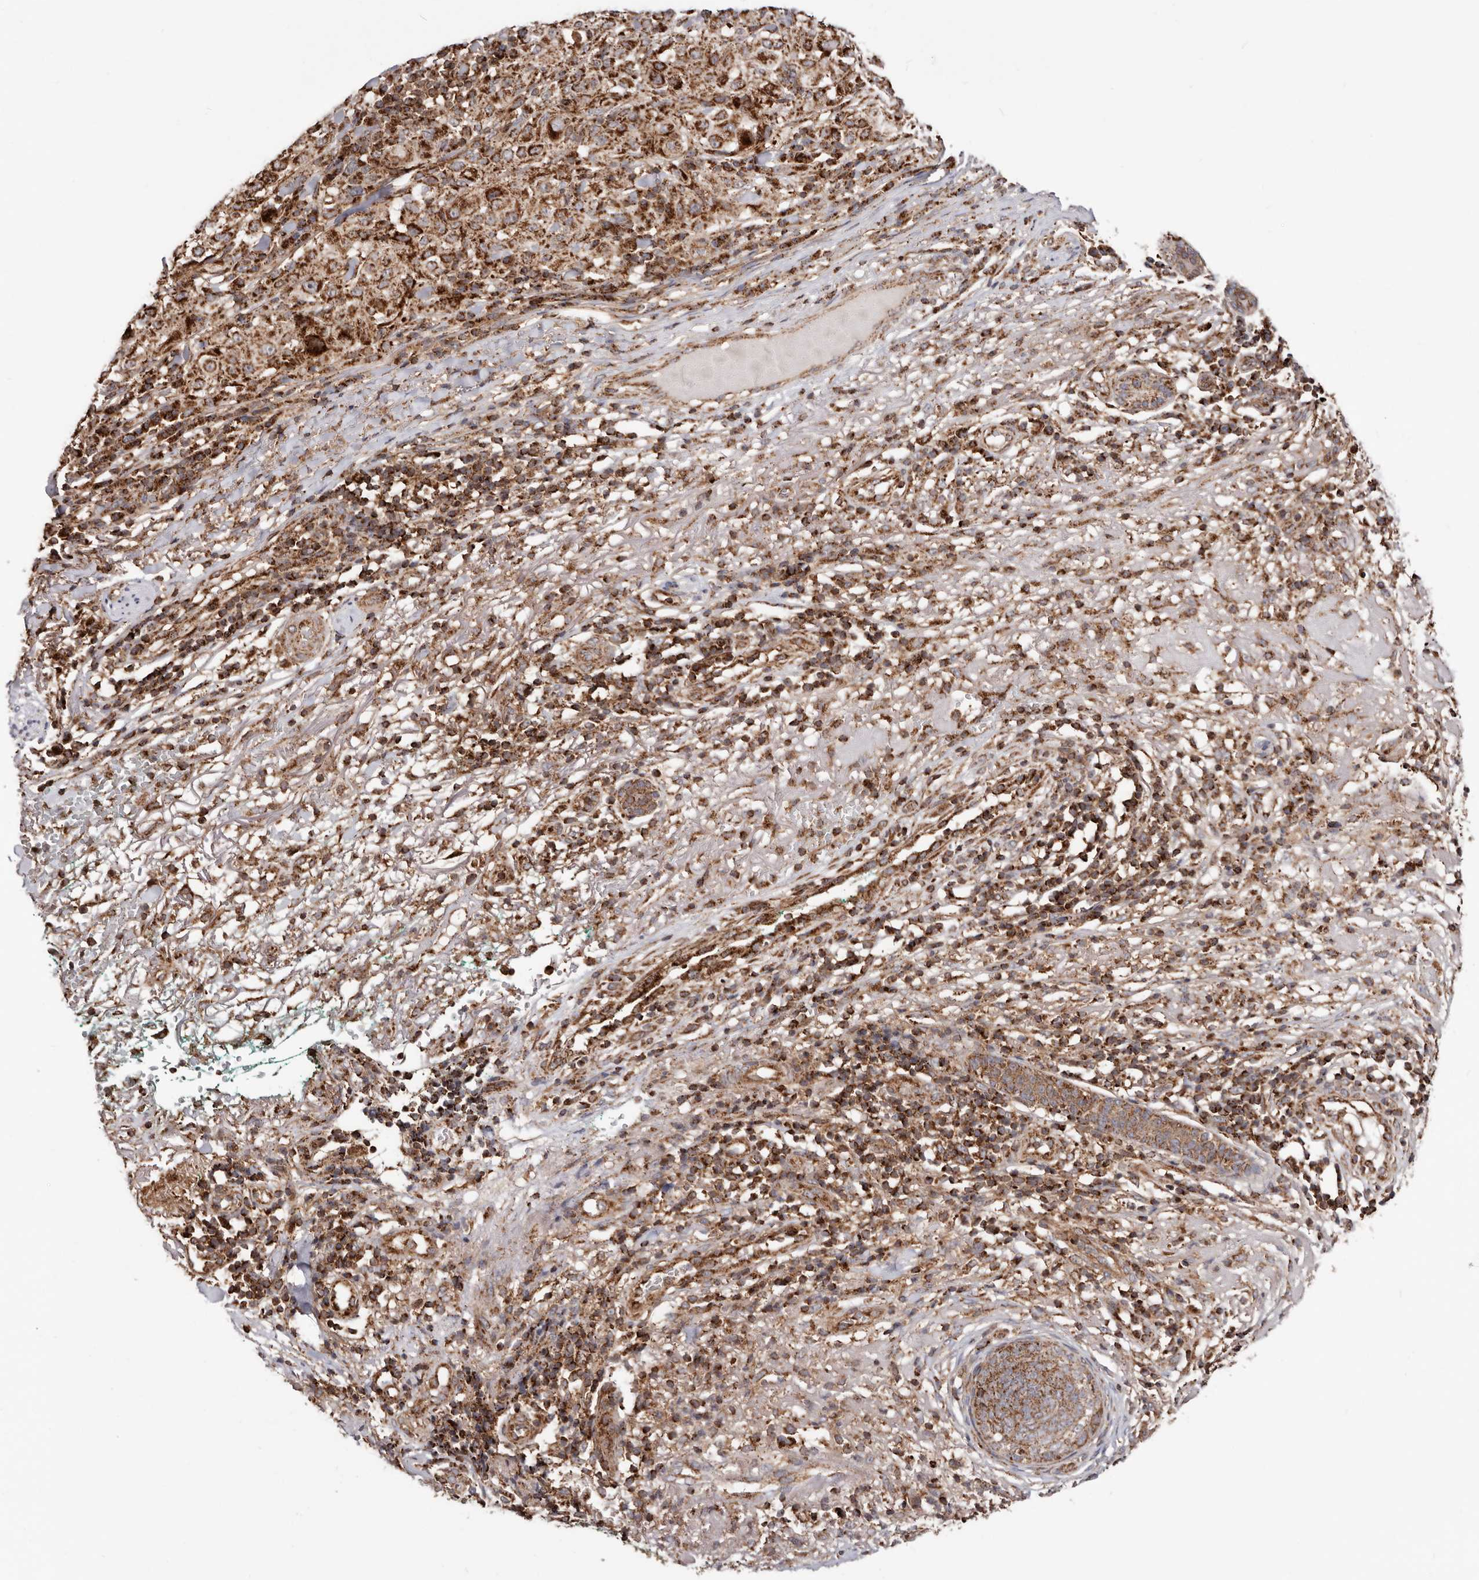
{"staining": {"intensity": "strong", "quantity": ">75%", "location": "cytoplasmic/membranous"}, "tissue": "melanoma", "cell_type": "Tumor cells", "image_type": "cancer", "snomed": [{"axis": "morphology", "description": "Necrosis, NOS"}, {"axis": "morphology", "description": "Malignant melanoma, NOS"}, {"axis": "topography", "description": "Skin"}], "caption": "Protein staining of malignant melanoma tissue shows strong cytoplasmic/membranous staining in approximately >75% of tumor cells. Ihc stains the protein of interest in brown and the nuclei are stained blue.", "gene": "PRKACB", "patient": {"sex": "female", "age": 87}}